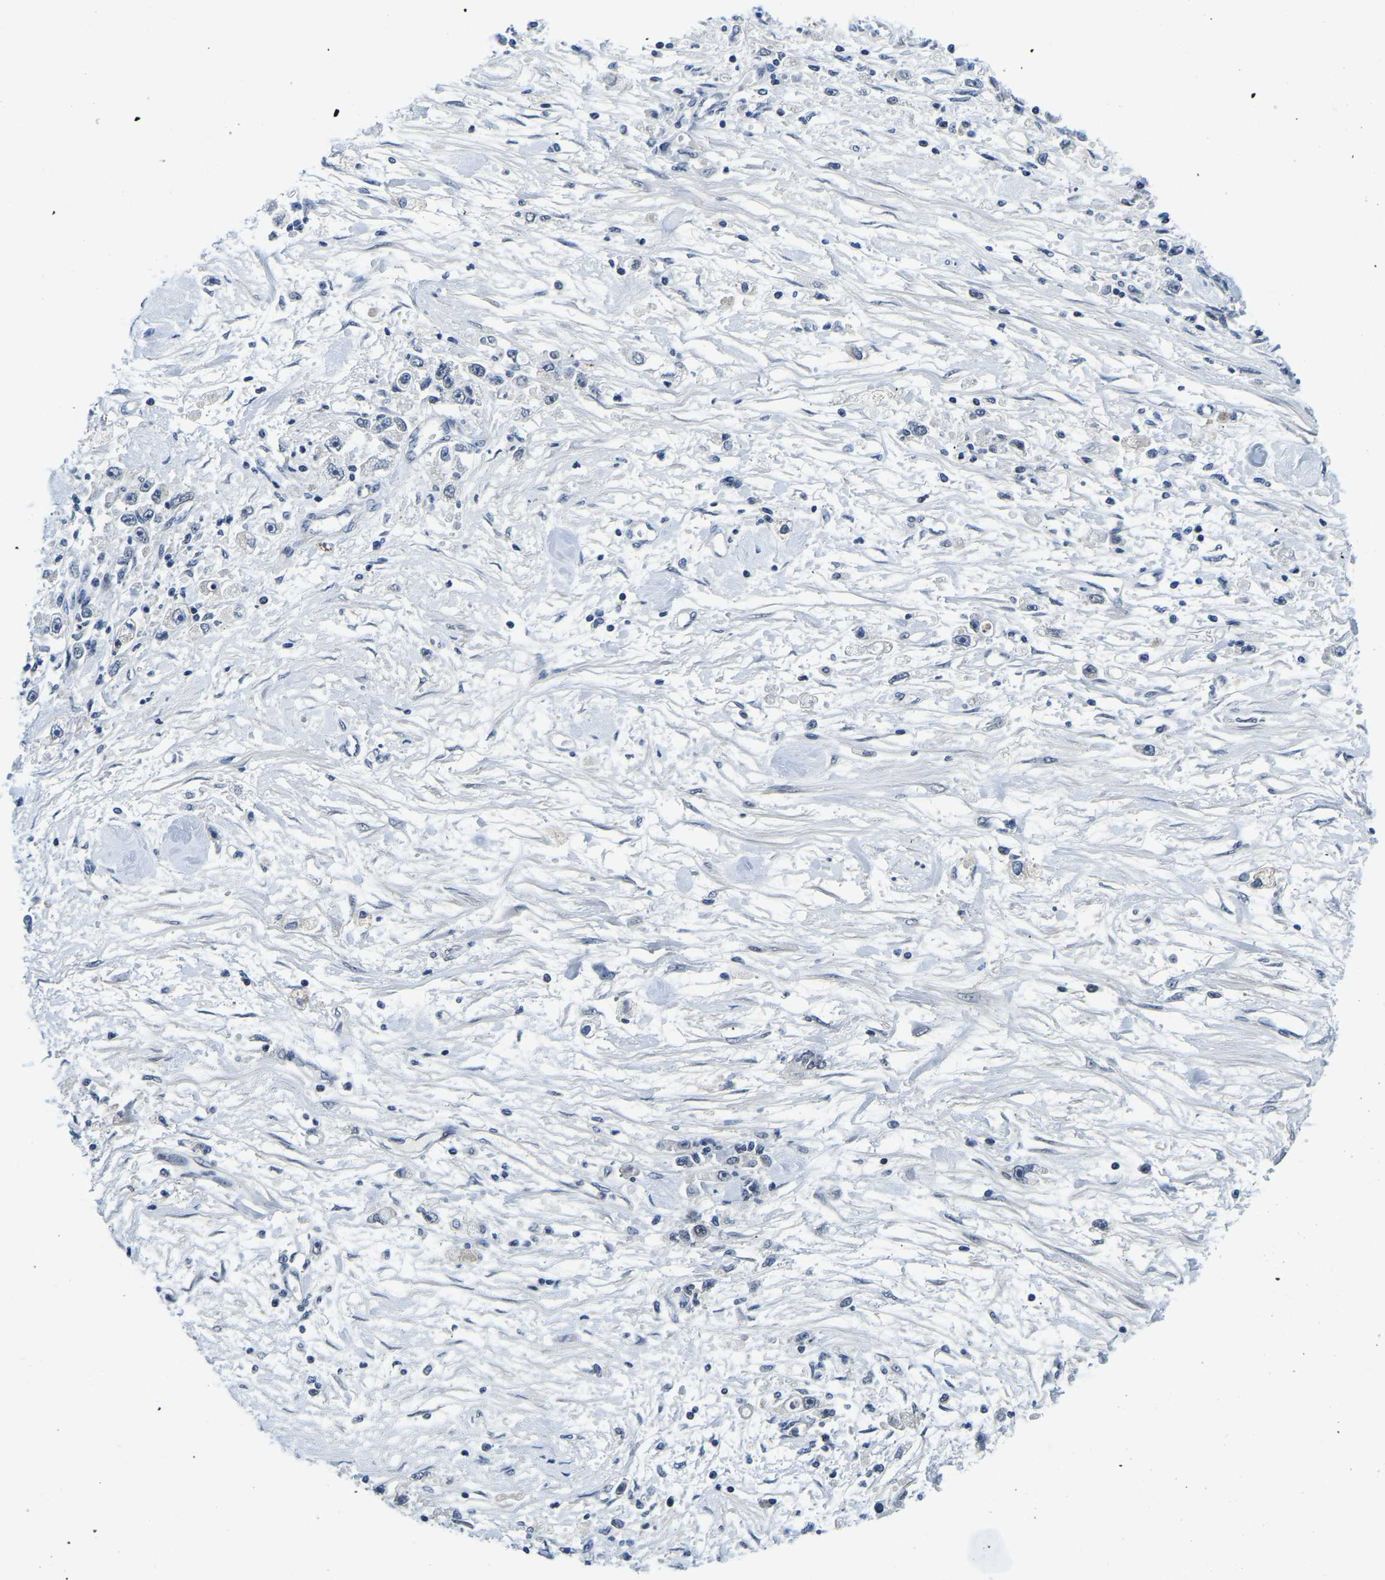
{"staining": {"intensity": "negative", "quantity": "none", "location": "none"}, "tissue": "stomach cancer", "cell_type": "Tumor cells", "image_type": "cancer", "snomed": [{"axis": "morphology", "description": "Adenocarcinoma, NOS"}, {"axis": "topography", "description": "Stomach"}], "caption": "Protein analysis of stomach cancer demonstrates no significant positivity in tumor cells.", "gene": "POLDIP3", "patient": {"sex": "female", "age": 59}}